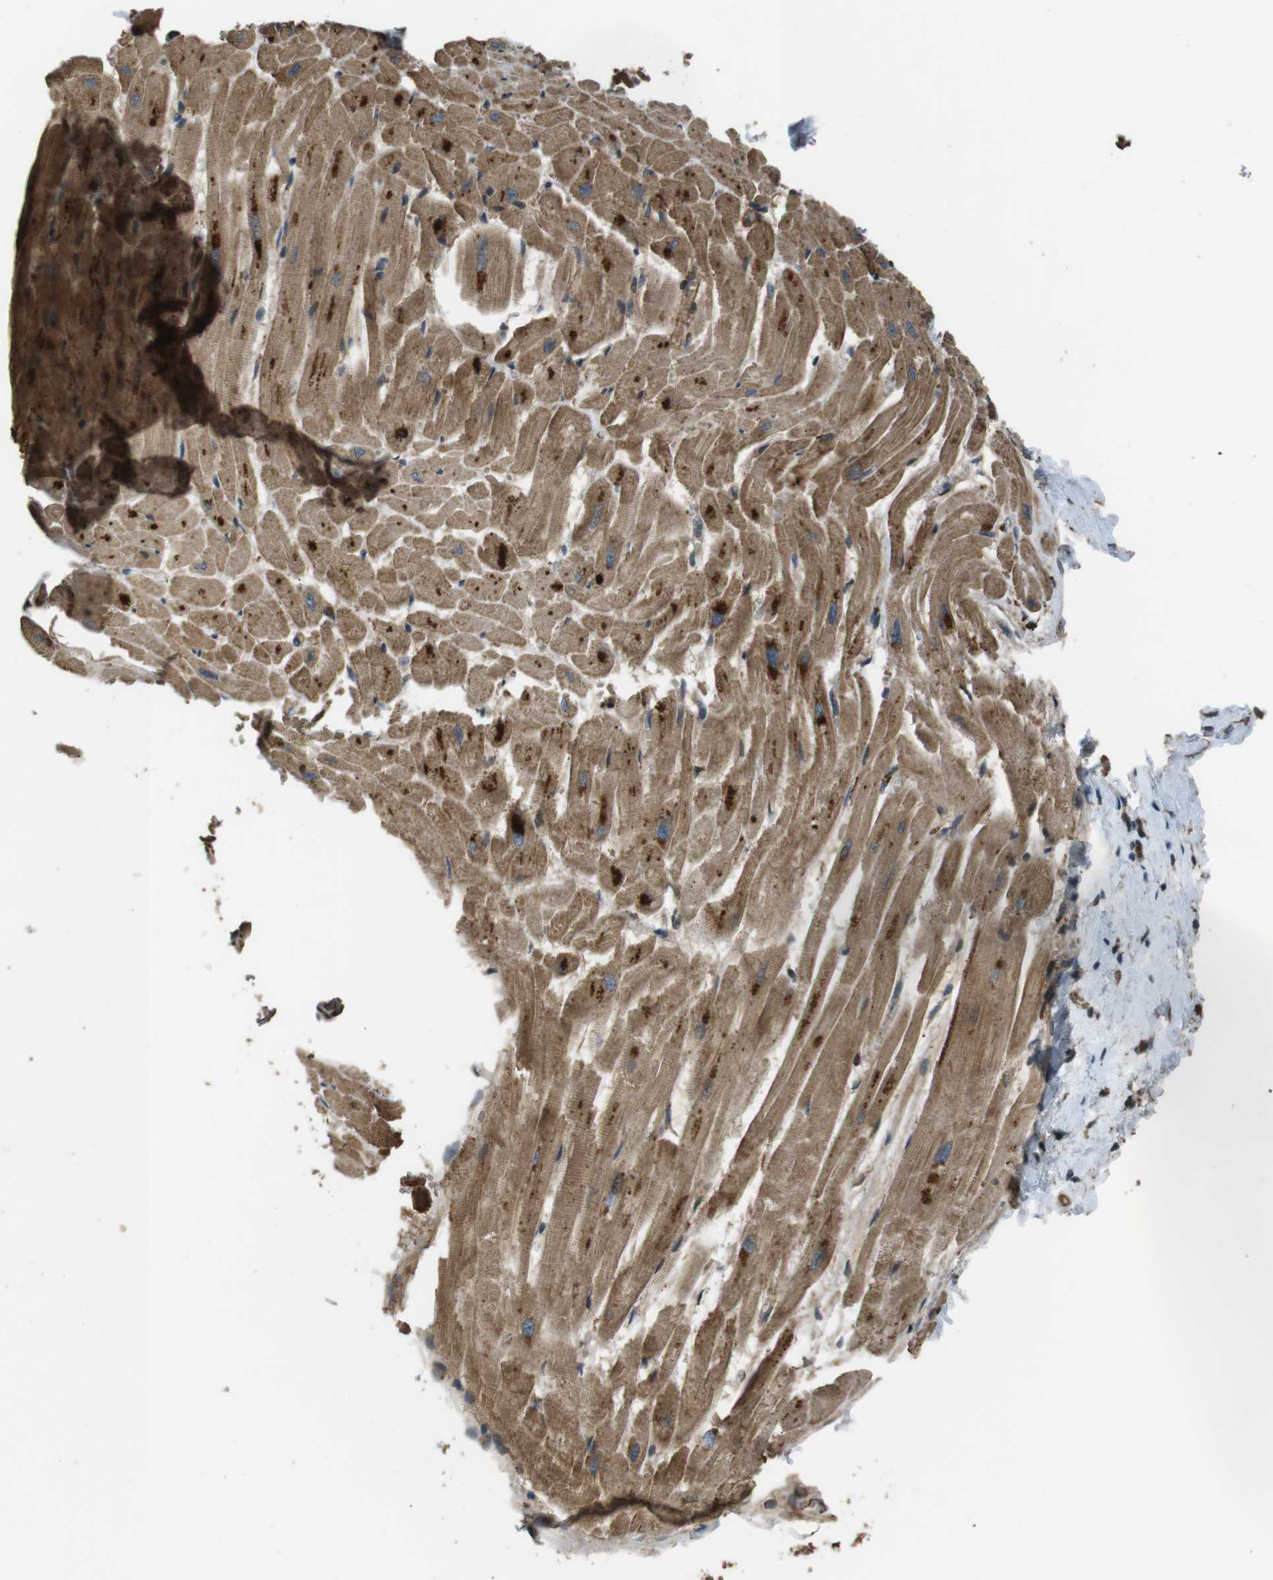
{"staining": {"intensity": "moderate", "quantity": ">75%", "location": "cytoplasmic/membranous"}, "tissue": "heart muscle", "cell_type": "Cardiomyocytes", "image_type": "normal", "snomed": [{"axis": "morphology", "description": "Normal tissue, NOS"}, {"axis": "topography", "description": "Heart"}], "caption": "Immunohistochemistry (IHC) image of normal heart muscle stained for a protein (brown), which exhibits medium levels of moderate cytoplasmic/membranous expression in about >75% of cardiomyocytes.", "gene": "MSRB3", "patient": {"sex": "female", "age": 19}}